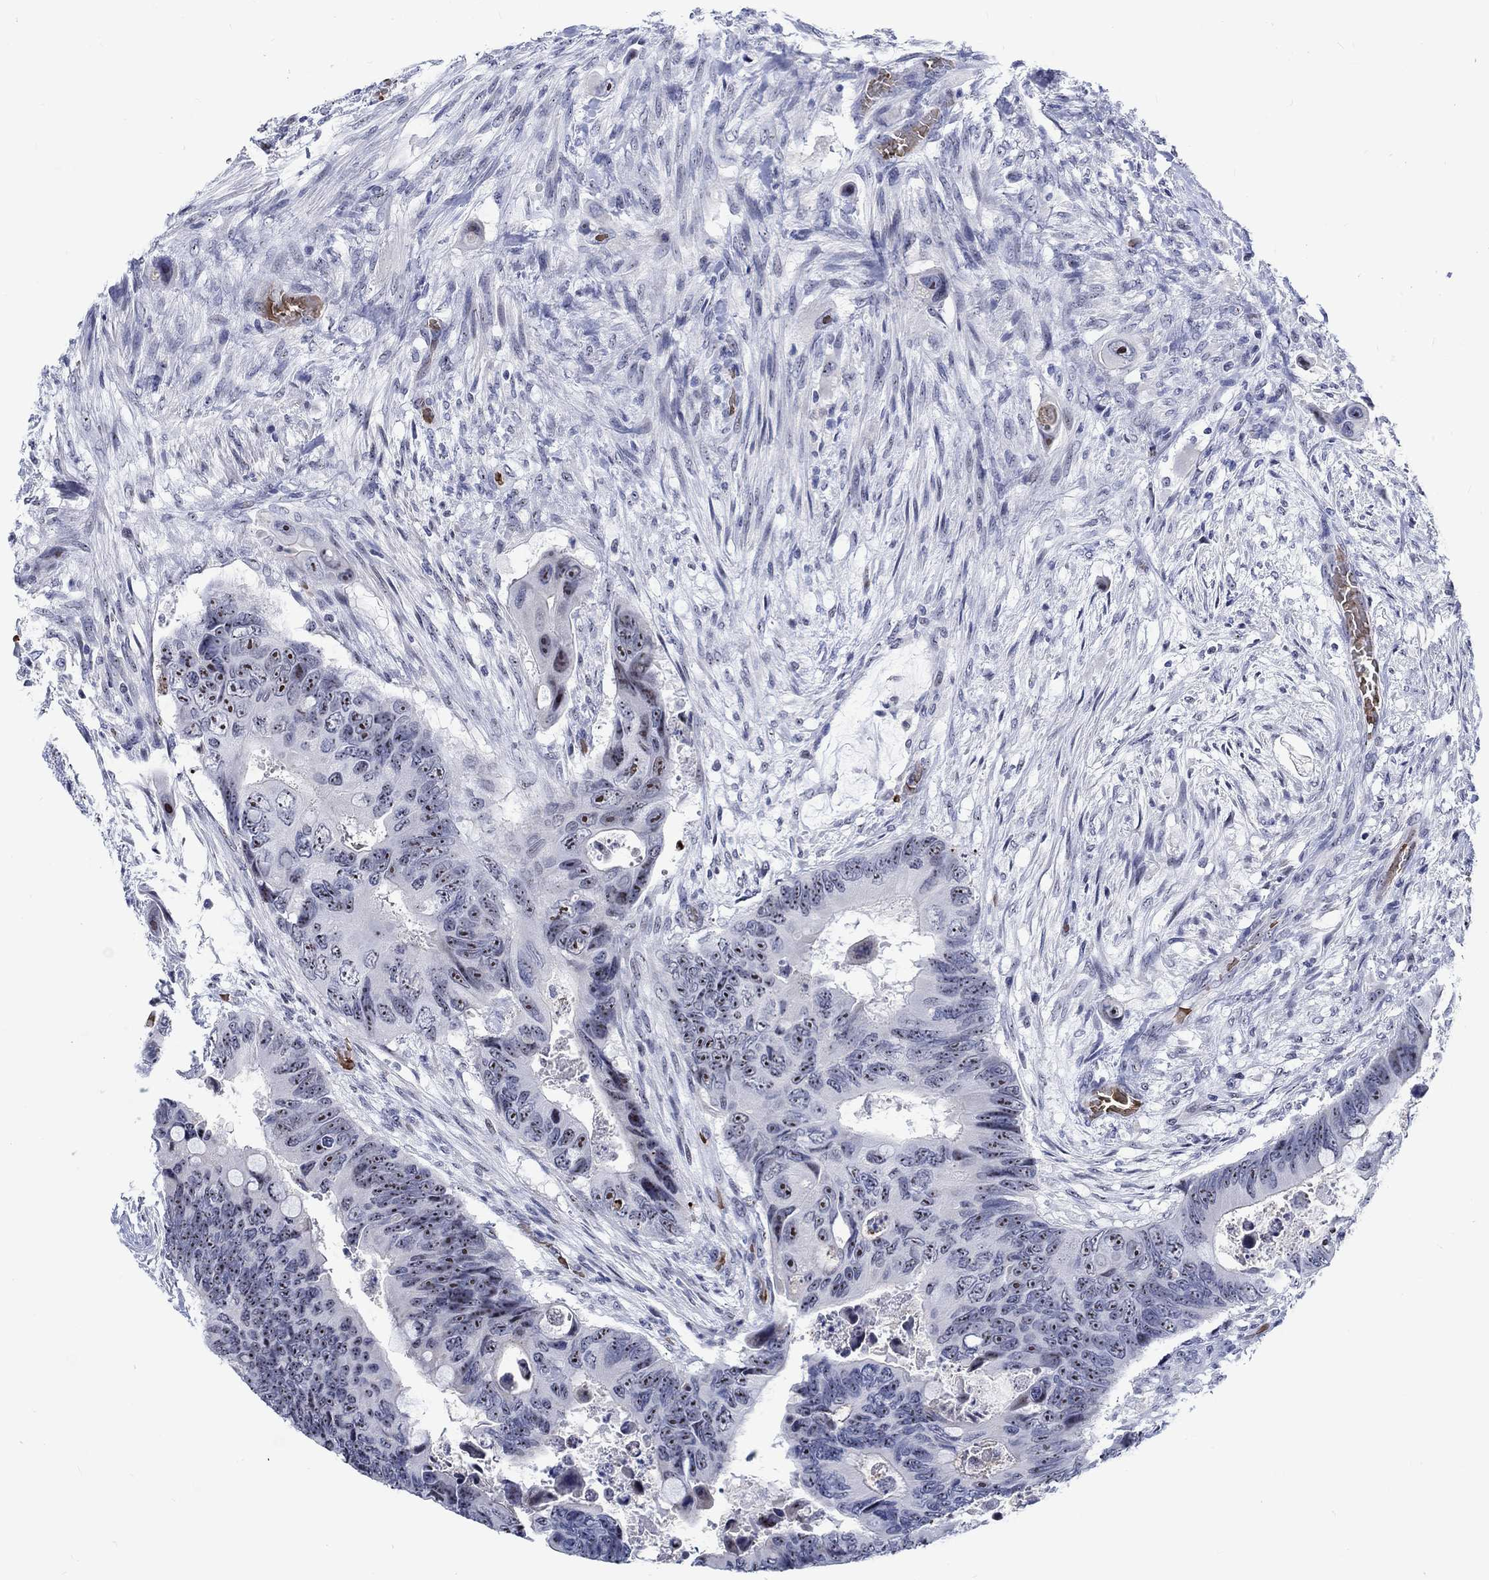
{"staining": {"intensity": "strong", "quantity": "25%-75%", "location": "nuclear"}, "tissue": "colorectal cancer", "cell_type": "Tumor cells", "image_type": "cancer", "snomed": [{"axis": "morphology", "description": "Adenocarcinoma, NOS"}, {"axis": "topography", "description": "Rectum"}], "caption": "Immunohistochemical staining of adenocarcinoma (colorectal) shows high levels of strong nuclear positivity in about 25%-75% of tumor cells.", "gene": "ZNF446", "patient": {"sex": "male", "age": 63}}